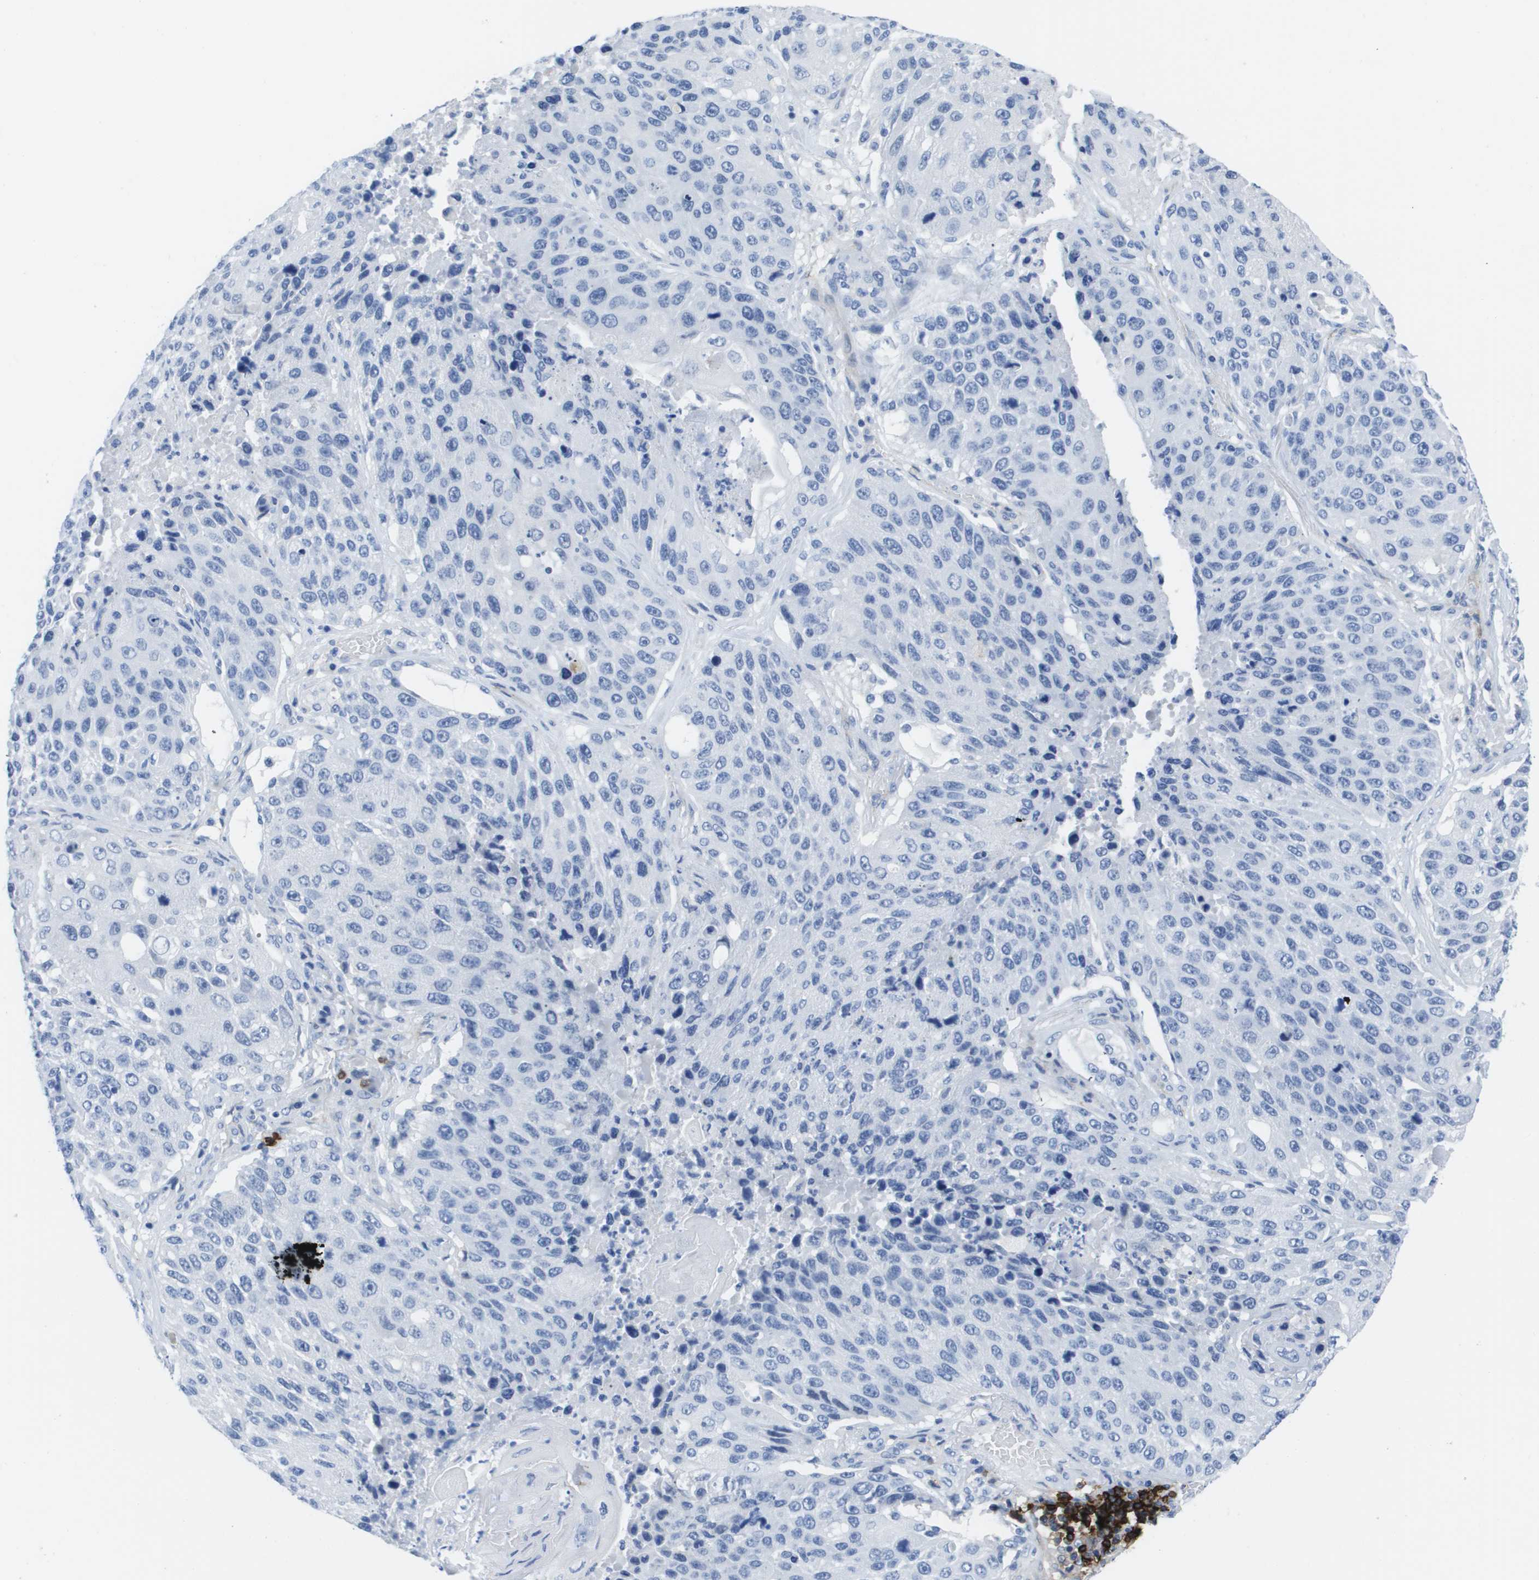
{"staining": {"intensity": "negative", "quantity": "none", "location": "none"}, "tissue": "lung cancer", "cell_type": "Tumor cells", "image_type": "cancer", "snomed": [{"axis": "morphology", "description": "Squamous cell carcinoma, NOS"}, {"axis": "topography", "description": "Lung"}], "caption": "Immunohistochemistry micrograph of neoplastic tissue: human lung squamous cell carcinoma stained with DAB (3,3'-diaminobenzidine) exhibits no significant protein expression in tumor cells. (Stains: DAB IHC with hematoxylin counter stain, Microscopy: brightfield microscopy at high magnification).", "gene": "MS4A1", "patient": {"sex": "male", "age": 61}}